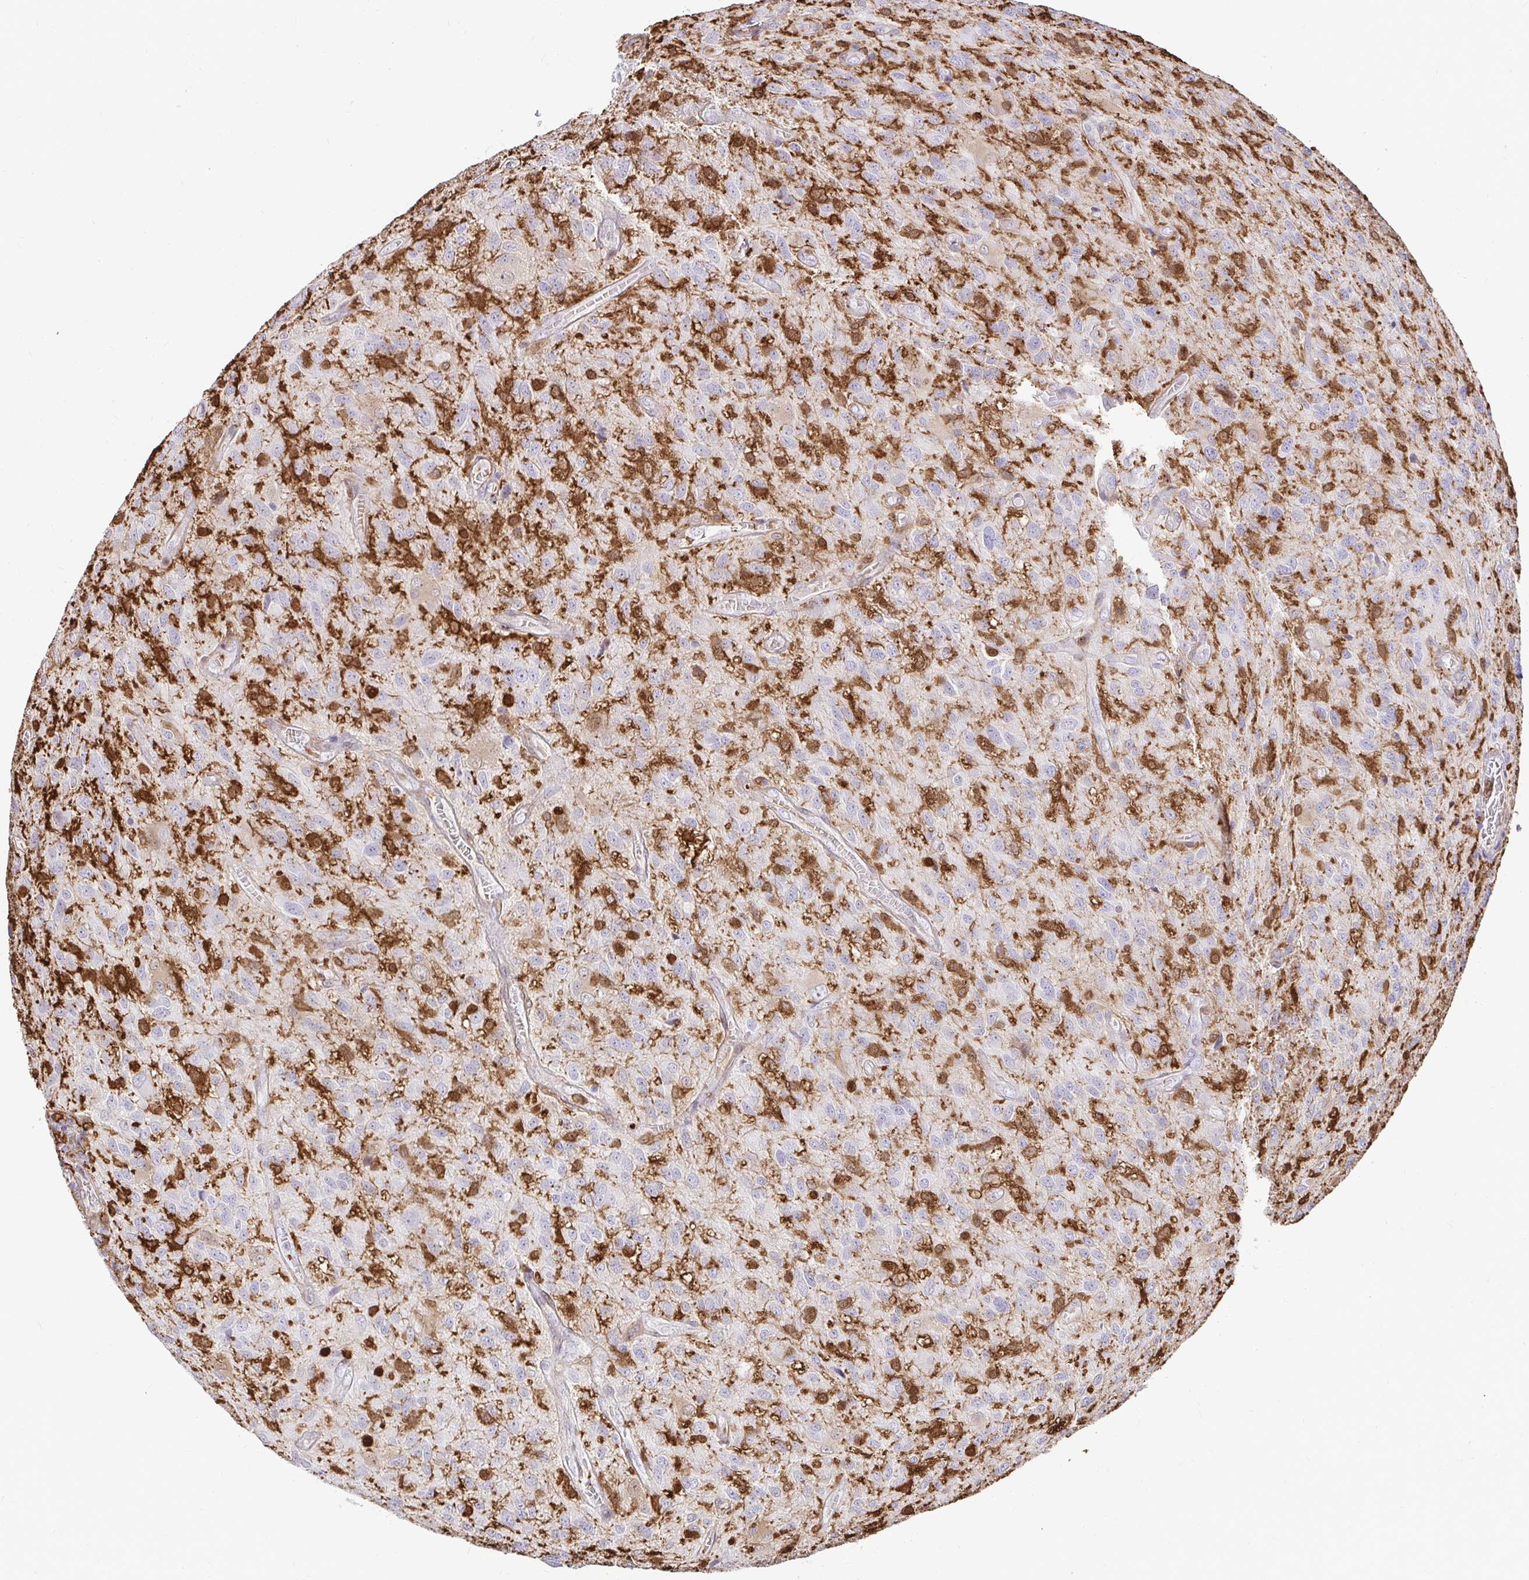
{"staining": {"intensity": "negative", "quantity": "none", "location": "none"}, "tissue": "glioma", "cell_type": "Tumor cells", "image_type": "cancer", "snomed": [{"axis": "morphology", "description": "Glioma, malignant, Low grade"}, {"axis": "topography", "description": "Brain"}], "caption": "Immunohistochemical staining of human malignant glioma (low-grade) reveals no significant staining in tumor cells.", "gene": "GSN", "patient": {"sex": "male", "age": 66}}